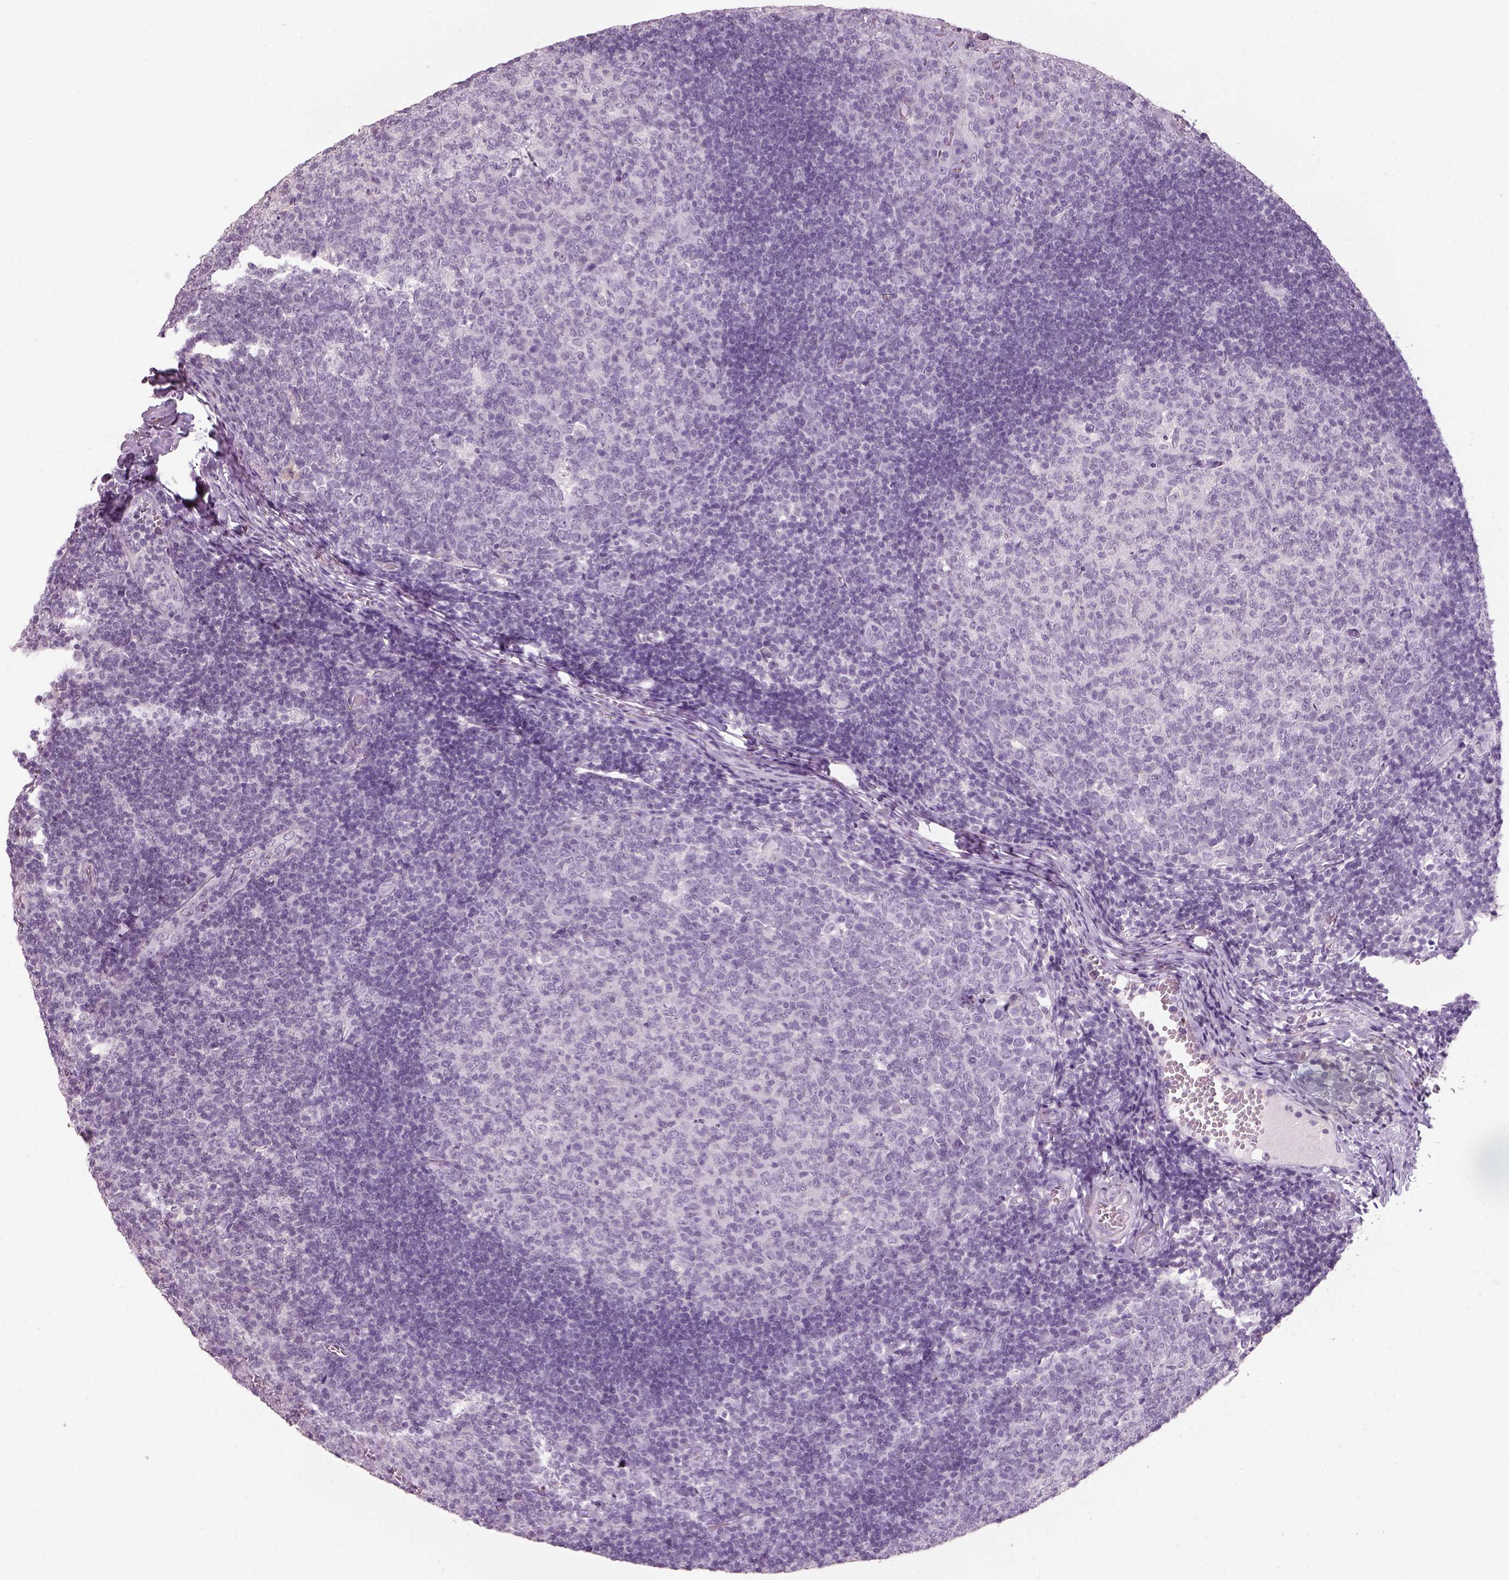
{"staining": {"intensity": "negative", "quantity": "none", "location": "none"}, "tissue": "tonsil", "cell_type": "Germinal center cells", "image_type": "normal", "snomed": [{"axis": "morphology", "description": "Normal tissue, NOS"}, {"axis": "topography", "description": "Tonsil"}], "caption": "Immunohistochemistry (IHC) of normal human tonsil exhibits no staining in germinal center cells. (Stains: DAB (3,3'-diaminobenzidine) IHC with hematoxylin counter stain, Microscopy: brightfield microscopy at high magnification).", "gene": "SLC6A2", "patient": {"sex": "female", "age": 13}}